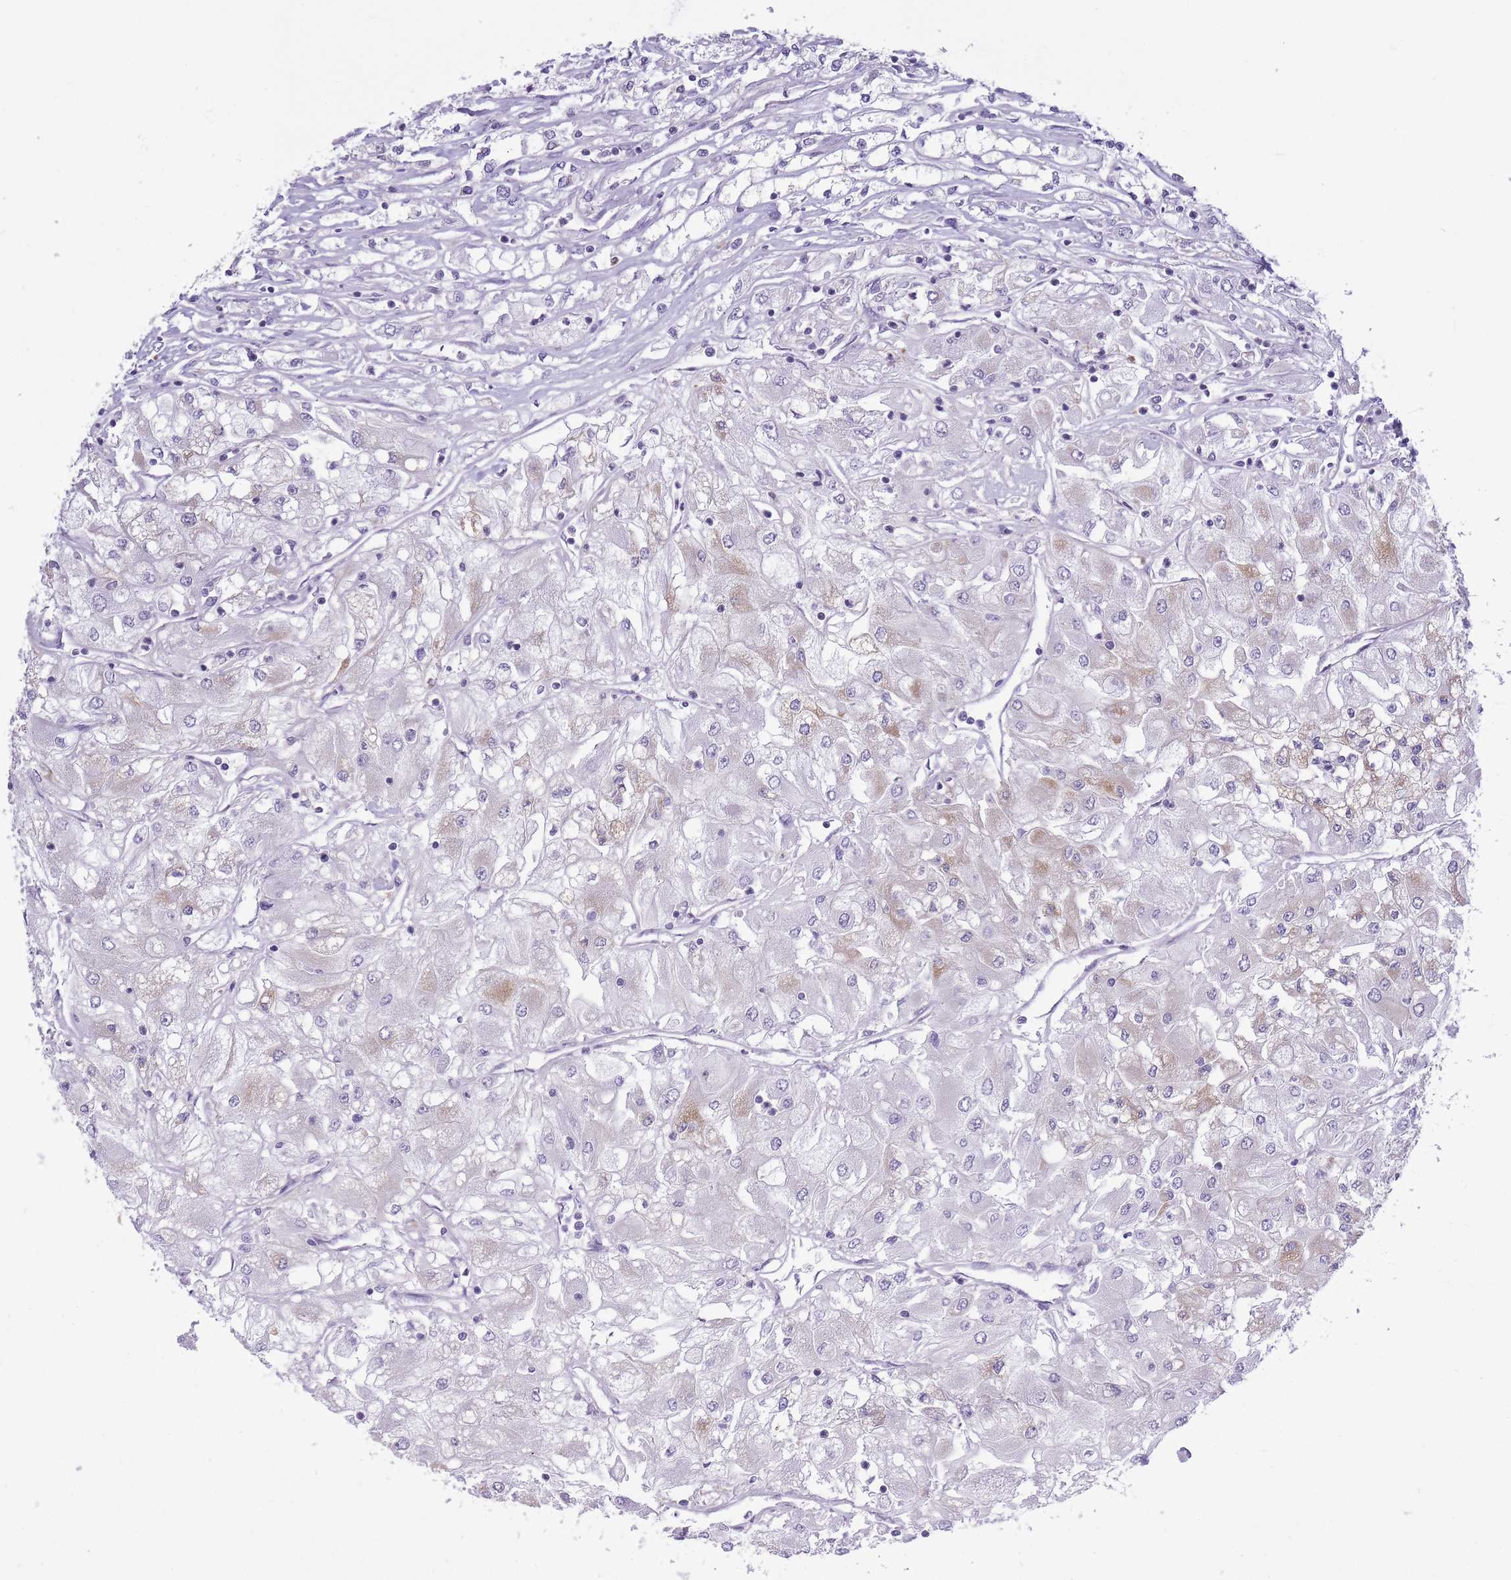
{"staining": {"intensity": "moderate", "quantity": "25%-75%", "location": "cytoplasmic/membranous"}, "tissue": "renal cancer", "cell_type": "Tumor cells", "image_type": "cancer", "snomed": [{"axis": "morphology", "description": "Adenocarcinoma, NOS"}, {"axis": "topography", "description": "Kidney"}], "caption": "About 25%-75% of tumor cells in renal cancer exhibit moderate cytoplasmic/membranous protein positivity as visualized by brown immunohistochemical staining.", "gene": "ZBTB24", "patient": {"sex": "male", "age": 80}}